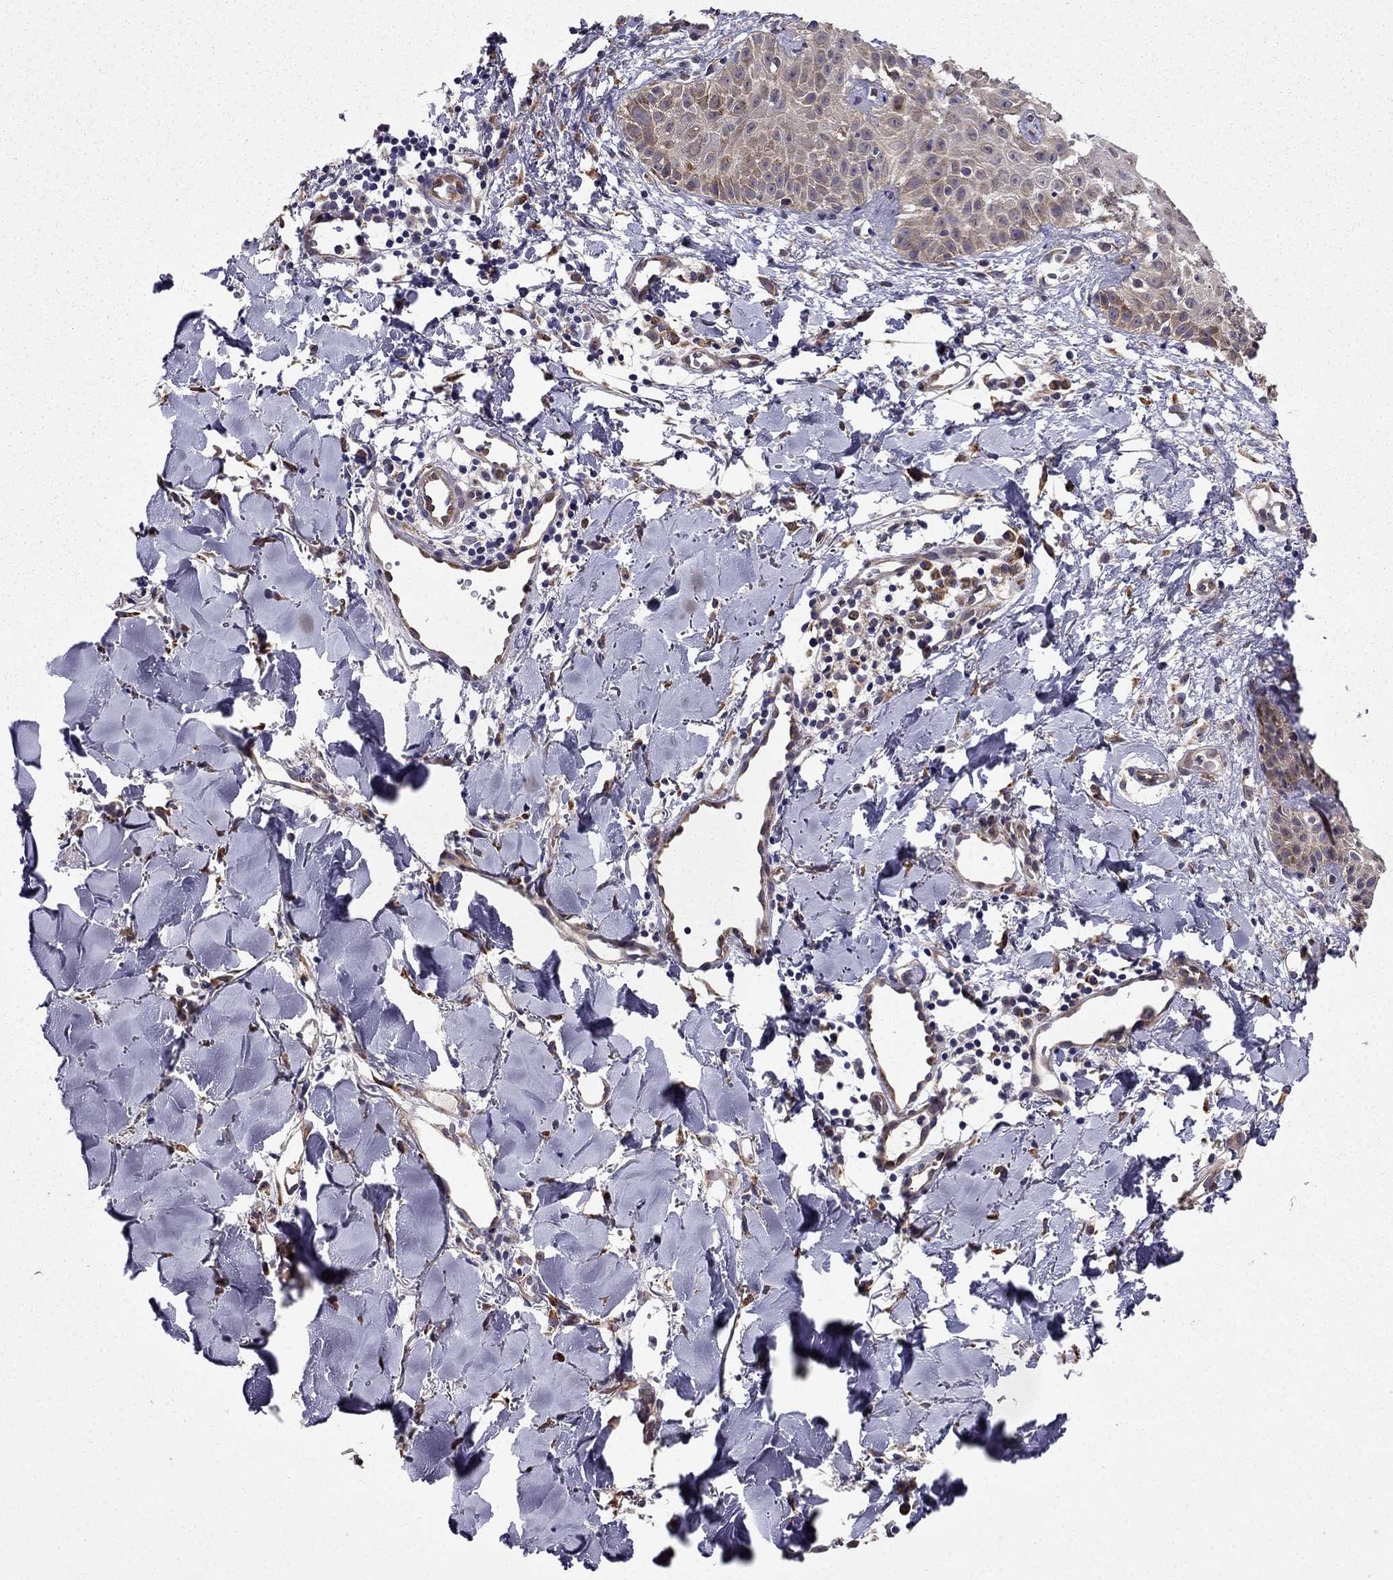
{"staining": {"intensity": "weak", "quantity": ">75%", "location": "cytoplasmic/membranous"}, "tissue": "melanoma", "cell_type": "Tumor cells", "image_type": "cancer", "snomed": [{"axis": "morphology", "description": "Malignant melanoma, NOS"}, {"axis": "topography", "description": "Skin"}], "caption": "Approximately >75% of tumor cells in melanoma show weak cytoplasmic/membranous protein staining as visualized by brown immunohistochemical staining.", "gene": "ARHGEF28", "patient": {"sex": "male", "age": 51}}